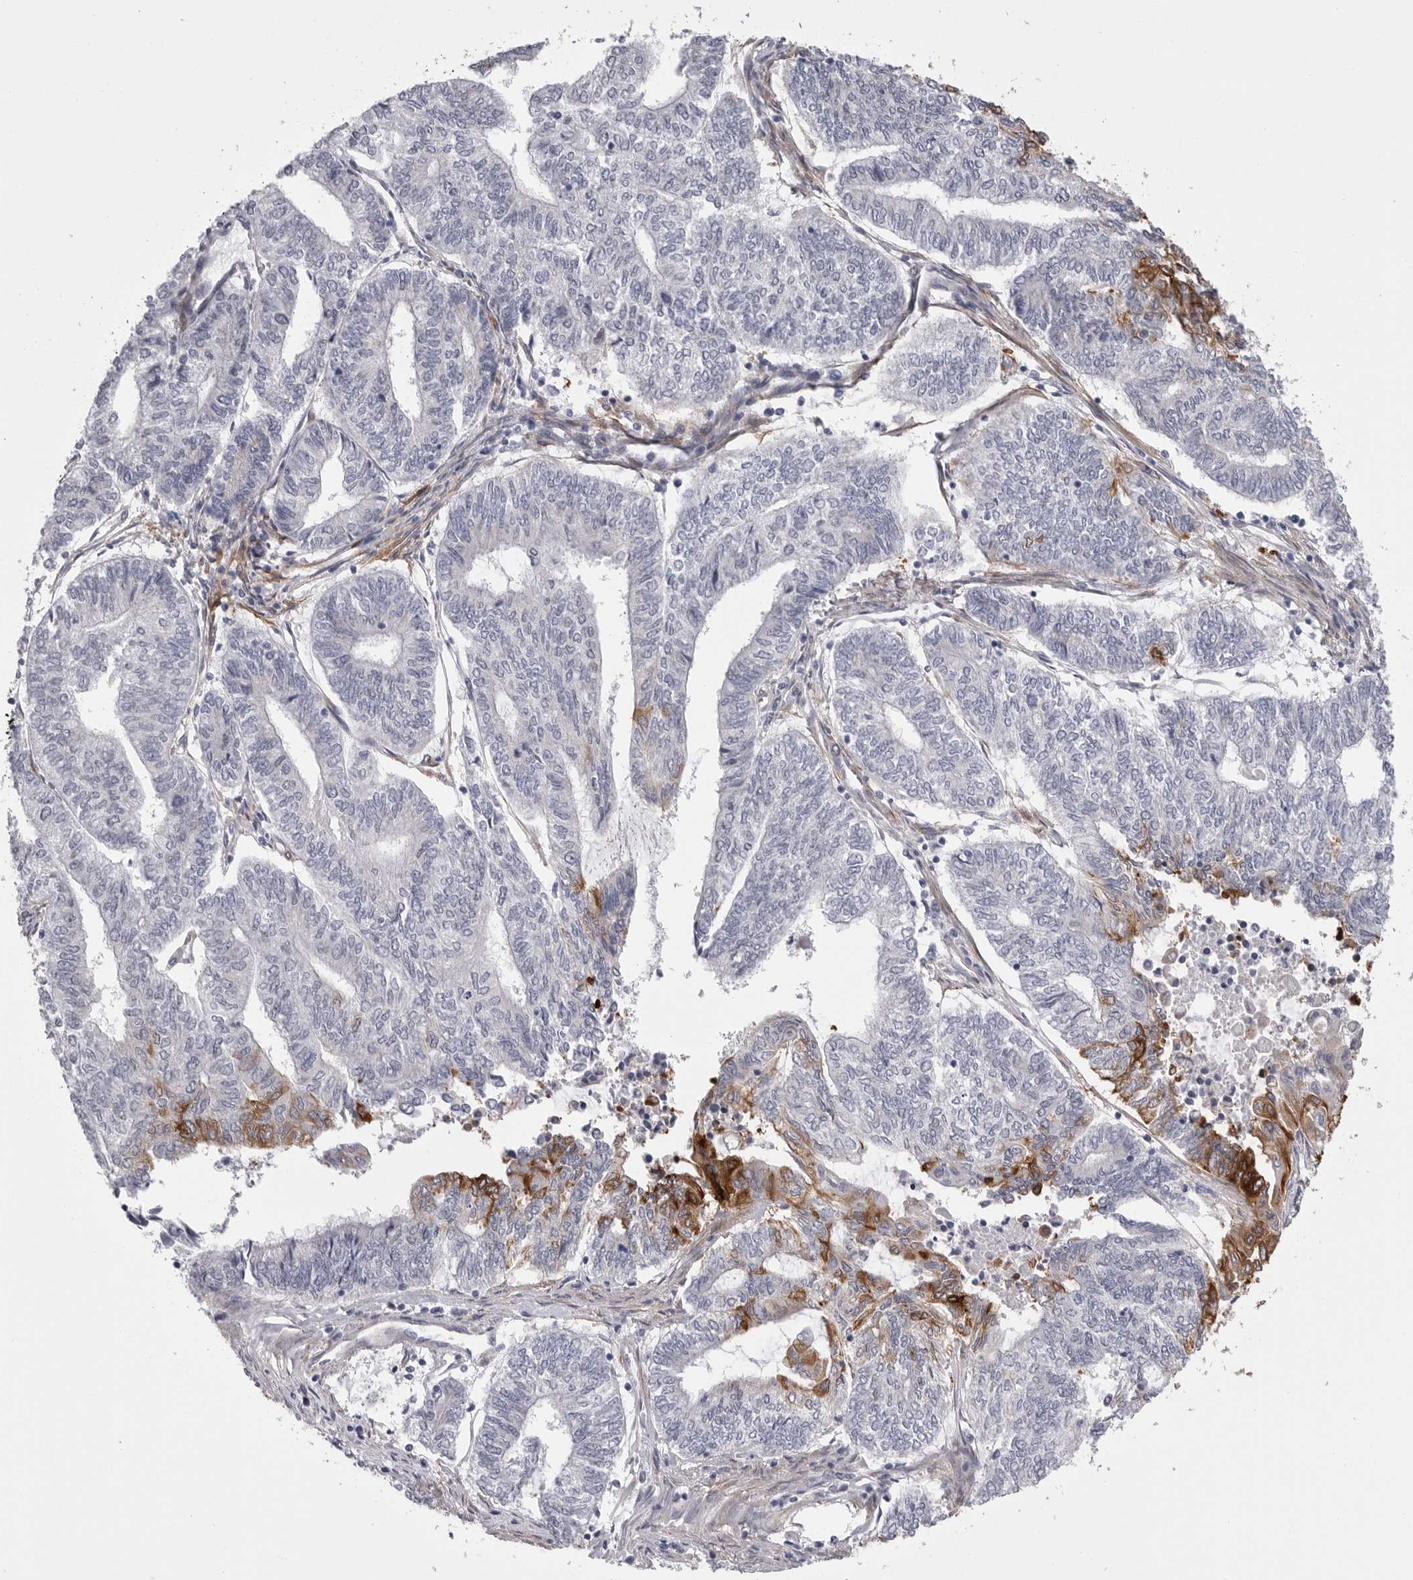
{"staining": {"intensity": "strong", "quantity": "<25%", "location": "cytoplasmic/membranous"}, "tissue": "endometrial cancer", "cell_type": "Tumor cells", "image_type": "cancer", "snomed": [{"axis": "morphology", "description": "Adenocarcinoma, NOS"}, {"axis": "topography", "description": "Uterus"}, {"axis": "topography", "description": "Endometrium"}], "caption": "This is a photomicrograph of IHC staining of endometrial adenocarcinoma, which shows strong positivity in the cytoplasmic/membranous of tumor cells.", "gene": "AKAP12", "patient": {"sex": "female", "age": 70}}